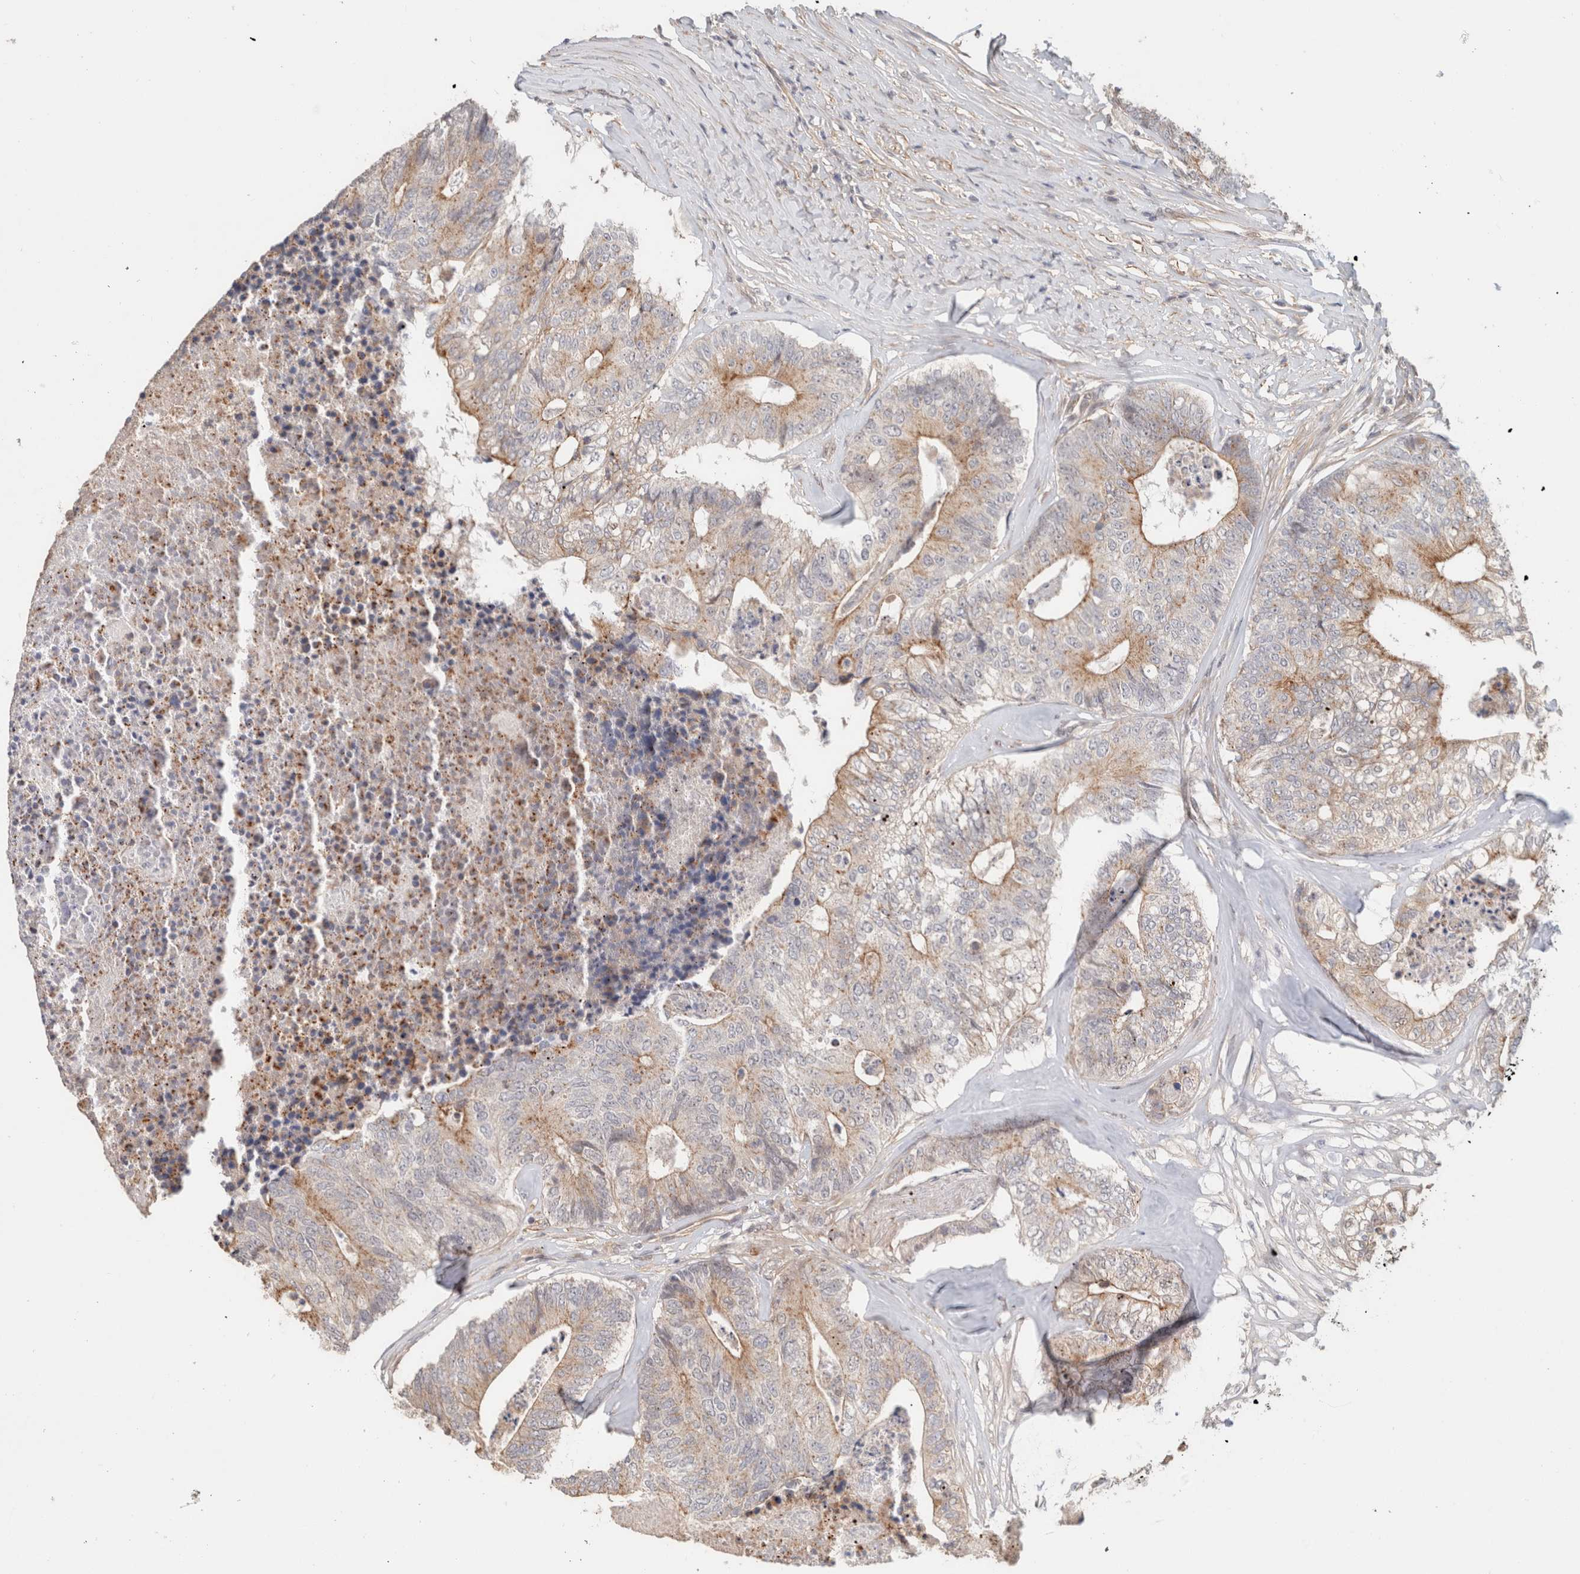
{"staining": {"intensity": "moderate", "quantity": "25%-75%", "location": "cytoplasmic/membranous"}, "tissue": "colorectal cancer", "cell_type": "Tumor cells", "image_type": "cancer", "snomed": [{"axis": "morphology", "description": "Adenocarcinoma, NOS"}, {"axis": "topography", "description": "Colon"}], "caption": "Colorectal adenocarcinoma stained with IHC demonstrates moderate cytoplasmic/membranous positivity in about 25%-75% of tumor cells.", "gene": "ID3", "patient": {"sex": "female", "age": 67}}